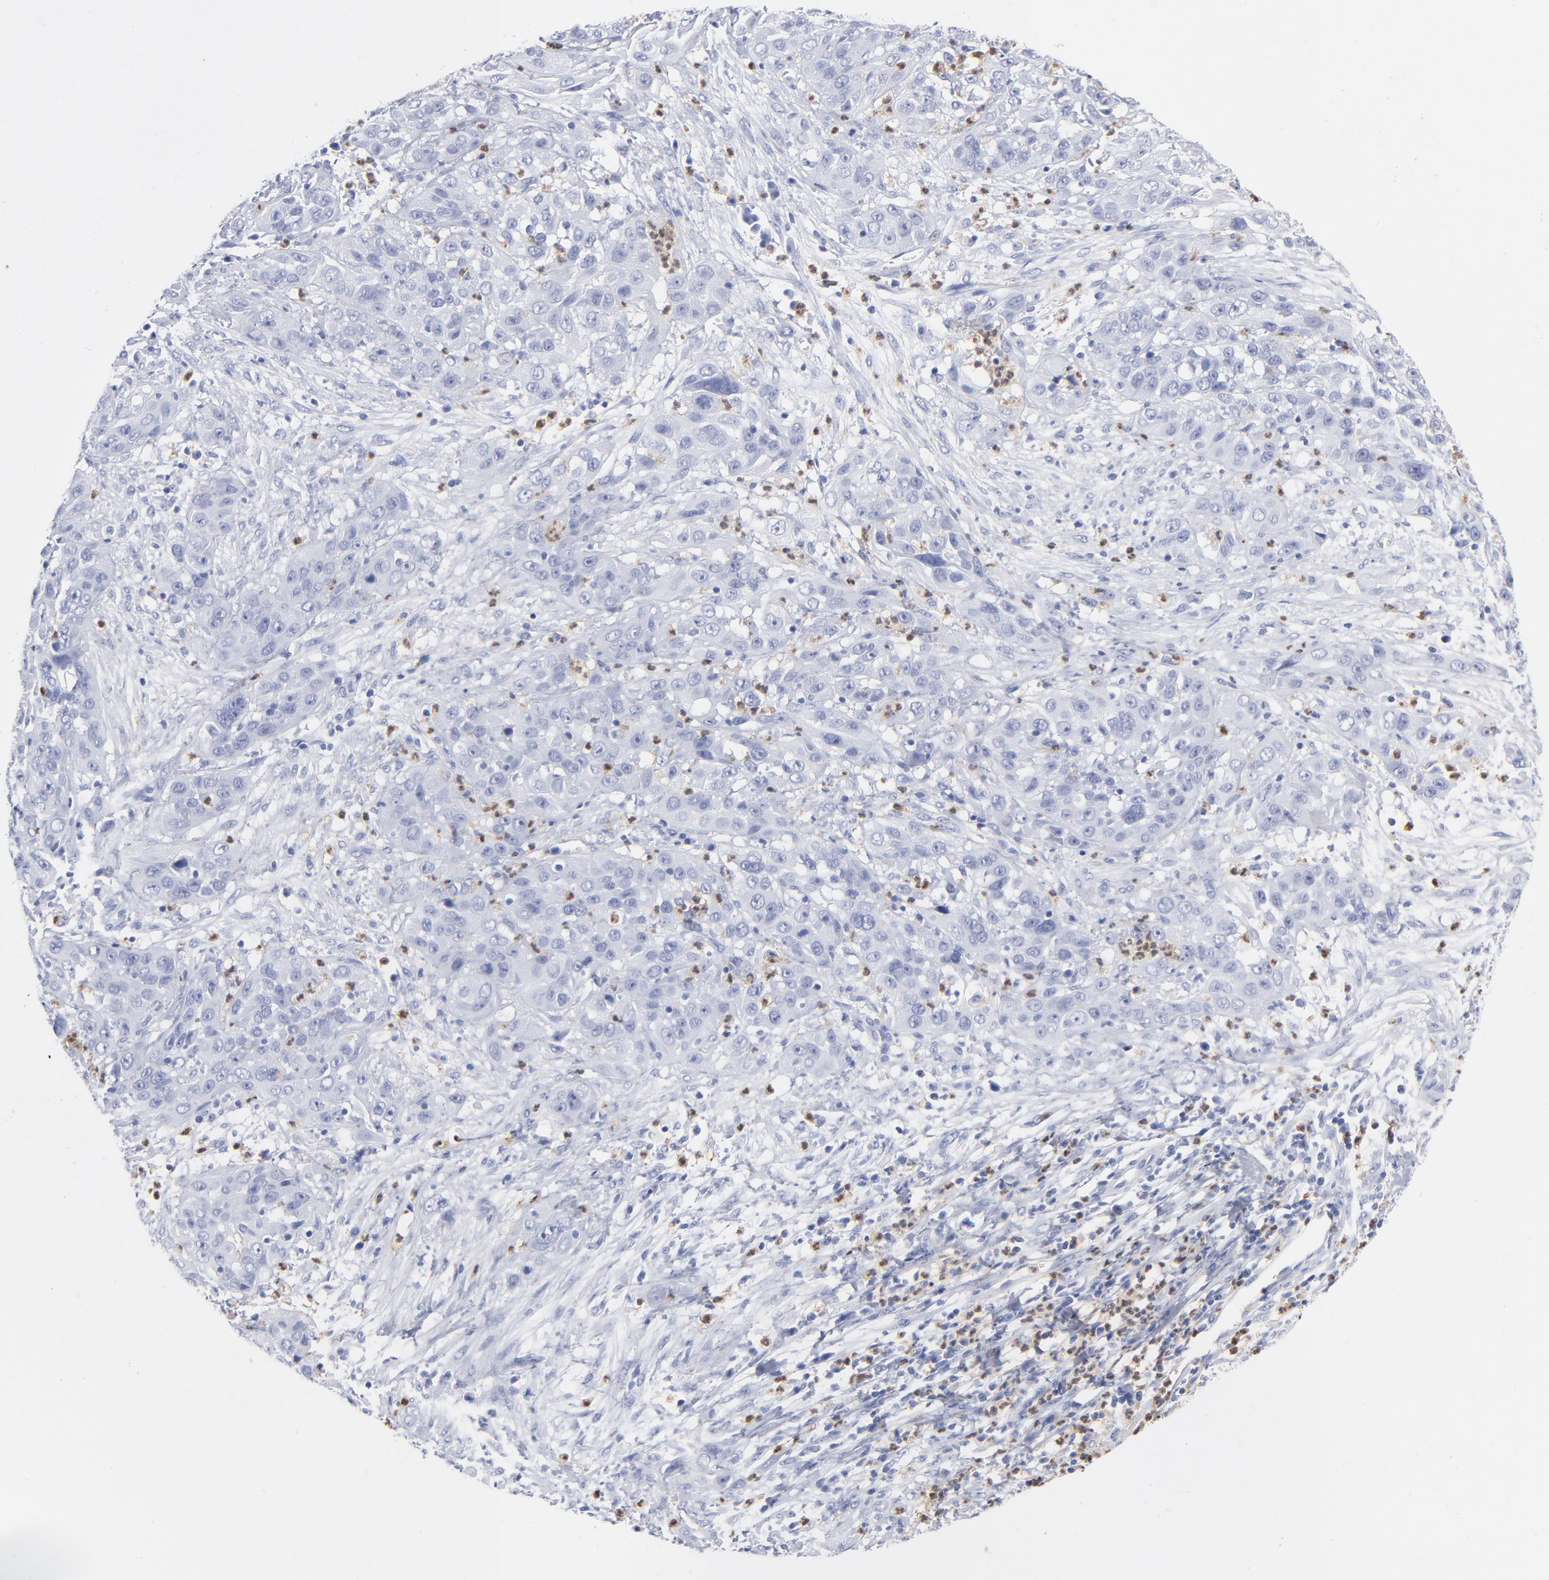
{"staining": {"intensity": "negative", "quantity": "none", "location": "none"}, "tissue": "cervical cancer", "cell_type": "Tumor cells", "image_type": "cancer", "snomed": [{"axis": "morphology", "description": "Squamous cell carcinoma, NOS"}, {"axis": "topography", "description": "Cervix"}], "caption": "An immunohistochemistry histopathology image of cervical cancer is shown. There is no staining in tumor cells of cervical cancer.", "gene": "ARG1", "patient": {"sex": "female", "age": 32}}